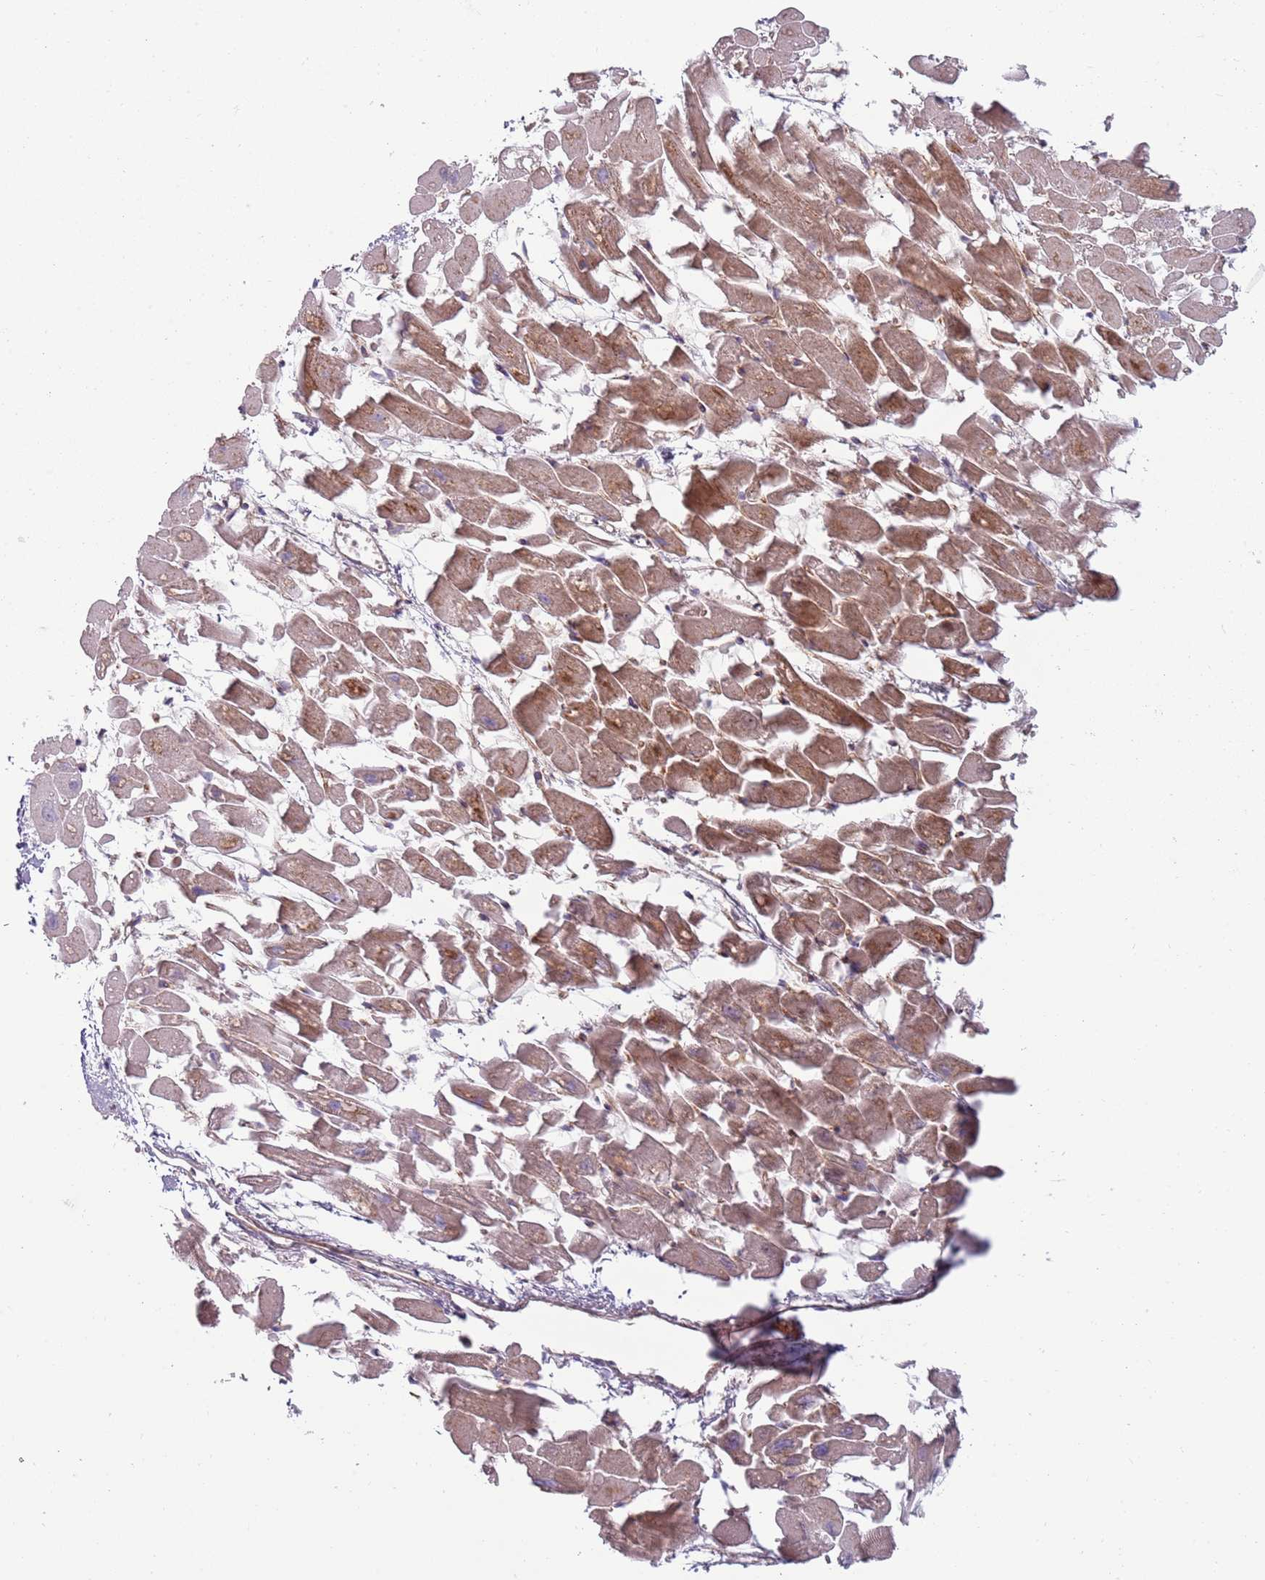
{"staining": {"intensity": "moderate", "quantity": ">75%", "location": "cytoplasmic/membranous"}, "tissue": "heart muscle", "cell_type": "Cardiomyocytes", "image_type": "normal", "snomed": [{"axis": "morphology", "description": "Normal tissue, NOS"}, {"axis": "topography", "description": "Heart"}], "caption": "Heart muscle stained with DAB (3,3'-diaminobenzidine) immunohistochemistry exhibits medium levels of moderate cytoplasmic/membranous positivity in approximately >75% of cardiomyocytes.", "gene": "NADK", "patient": {"sex": "female", "age": 64}}